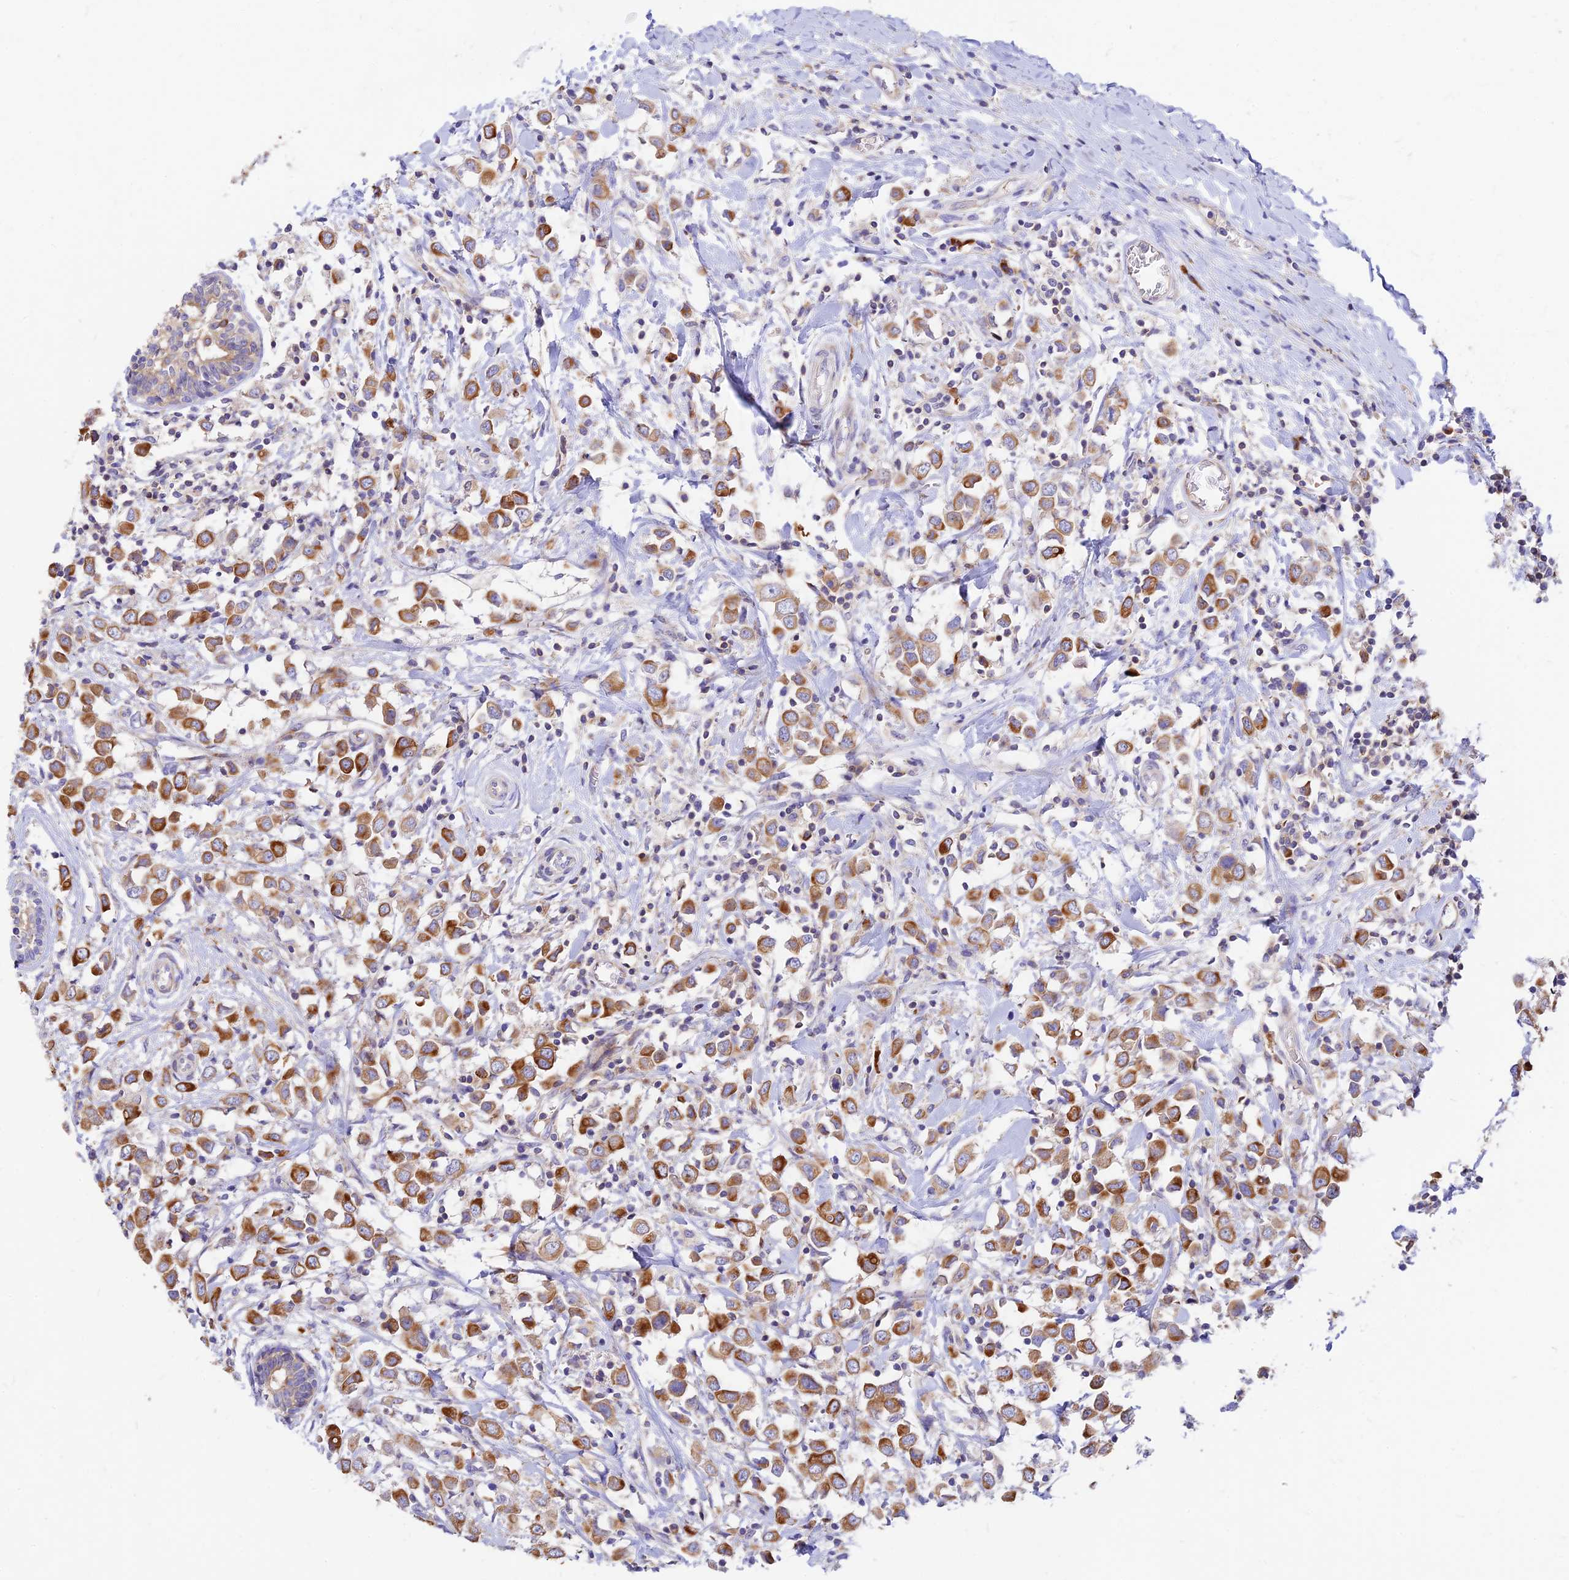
{"staining": {"intensity": "moderate", "quantity": ">75%", "location": "cytoplasmic/membranous"}, "tissue": "breast cancer", "cell_type": "Tumor cells", "image_type": "cancer", "snomed": [{"axis": "morphology", "description": "Duct carcinoma"}, {"axis": "topography", "description": "Breast"}], "caption": "DAB (3,3'-diaminobenzidine) immunohistochemical staining of breast cancer (intraductal carcinoma) reveals moderate cytoplasmic/membranous protein expression in approximately >75% of tumor cells.", "gene": "DENND2D", "patient": {"sex": "female", "age": 61}}